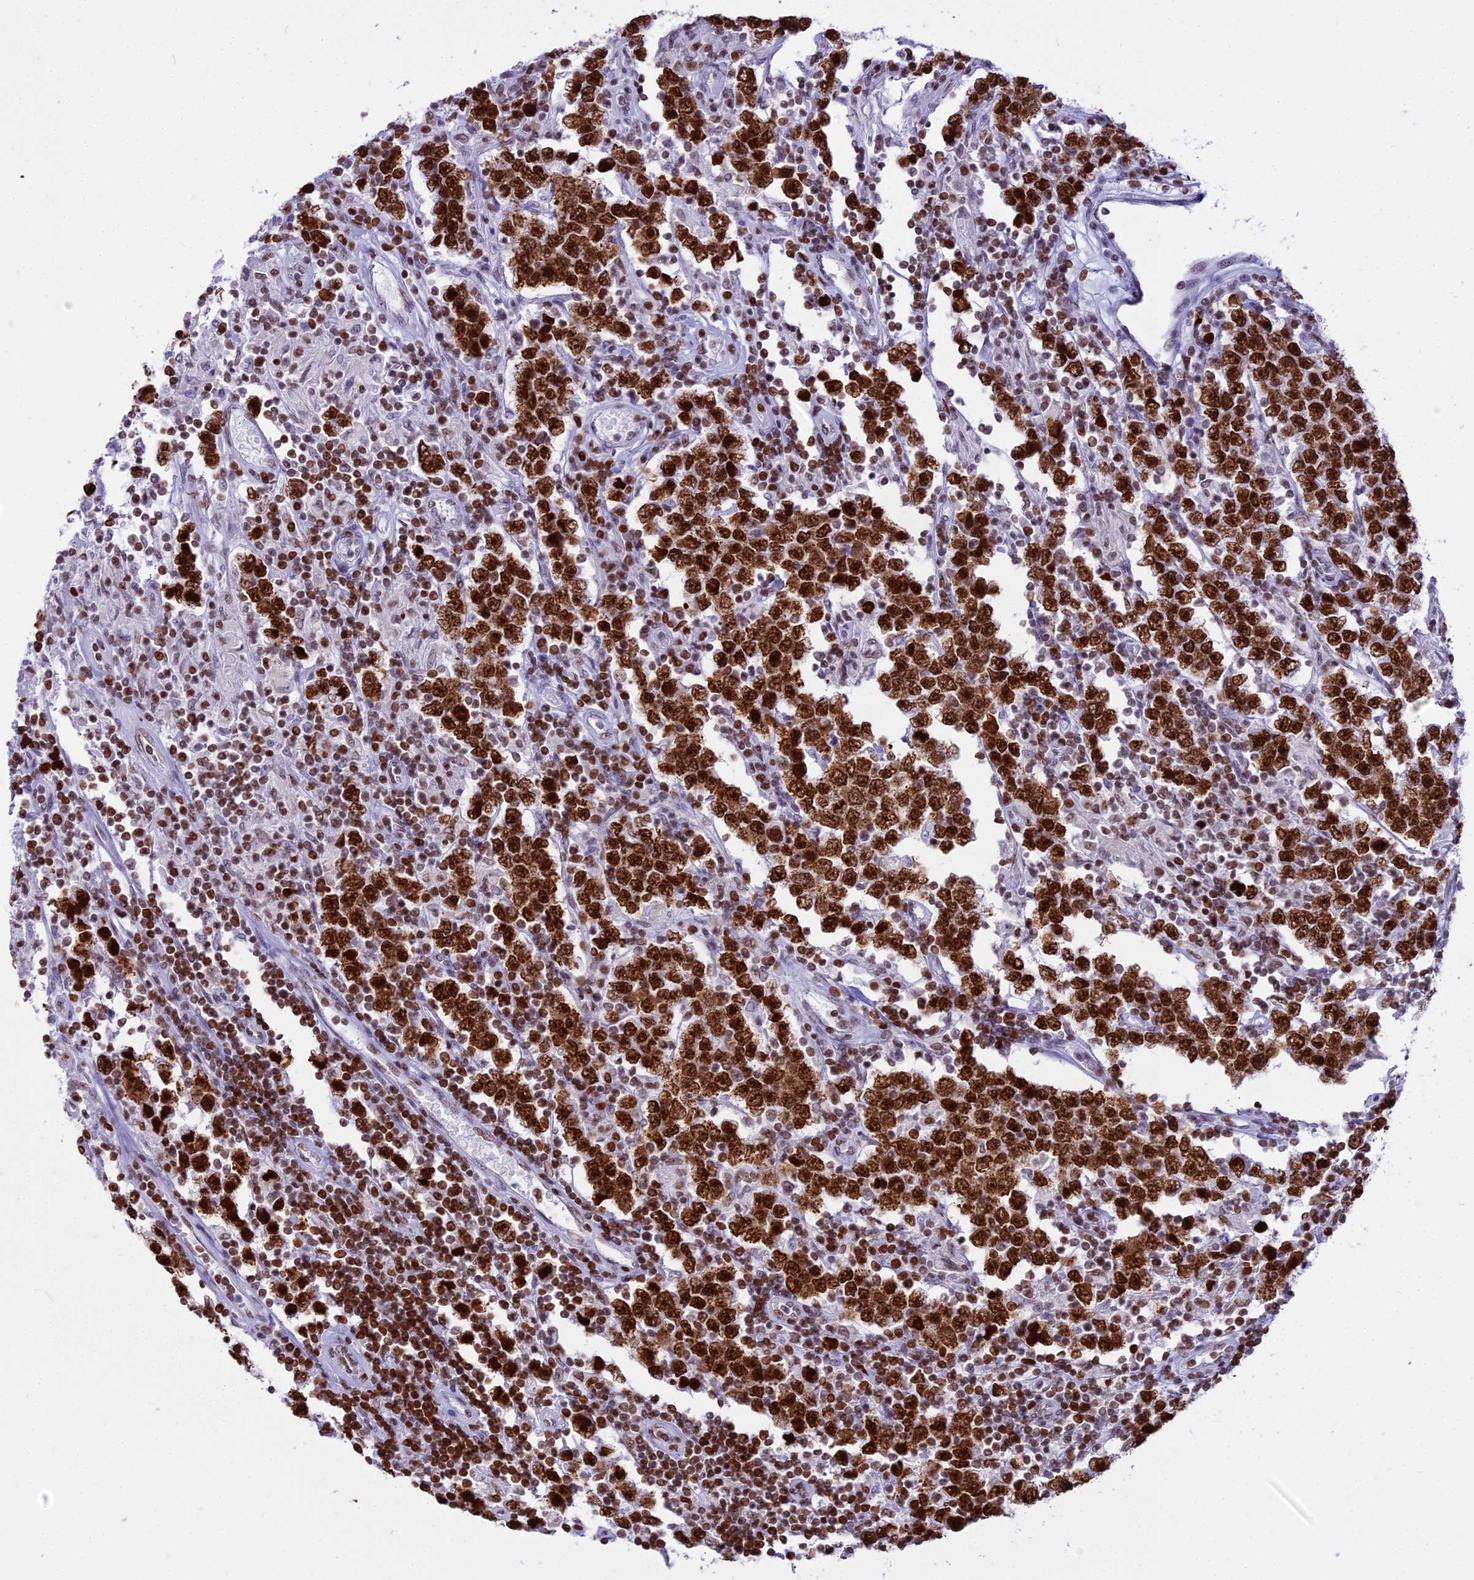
{"staining": {"intensity": "strong", "quantity": ">75%", "location": "nuclear"}, "tissue": "testis cancer", "cell_type": "Tumor cells", "image_type": "cancer", "snomed": [{"axis": "morphology", "description": "Normal tissue, NOS"}, {"axis": "morphology", "description": "Urothelial carcinoma, High grade"}, {"axis": "morphology", "description": "Seminoma, NOS"}, {"axis": "morphology", "description": "Carcinoma, Embryonal, NOS"}, {"axis": "topography", "description": "Urinary bladder"}, {"axis": "topography", "description": "Testis"}], "caption": "Seminoma (testis) stained with a protein marker demonstrates strong staining in tumor cells.", "gene": "PARP1", "patient": {"sex": "male", "age": 41}}